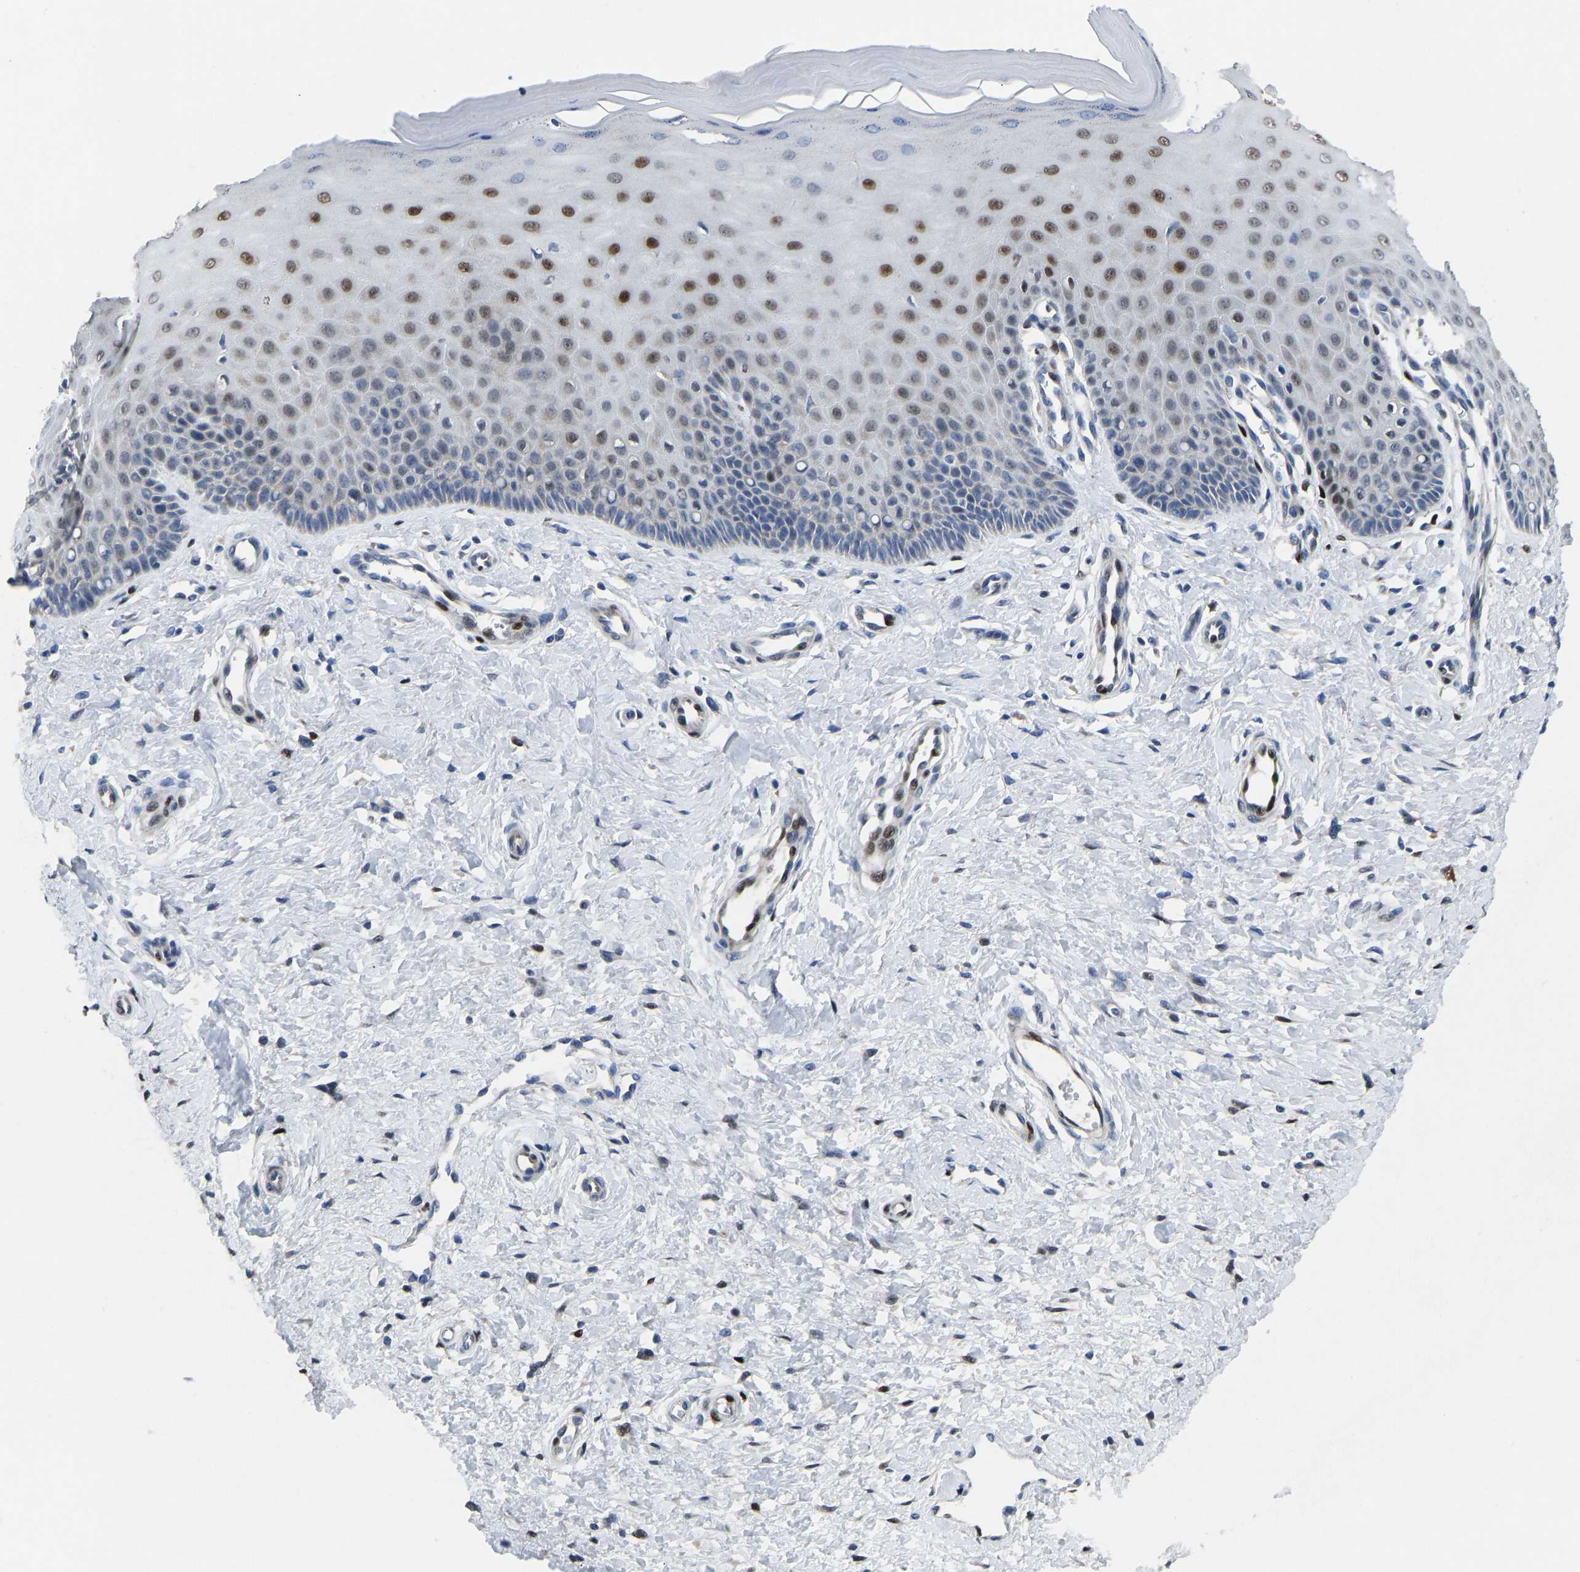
{"staining": {"intensity": "negative", "quantity": "none", "location": "none"}, "tissue": "cervix", "cell_type": "Glandular cells", "image_type": "normal", "snomed": [{"axis": "morphology", "description": "Normal tissue, NOS"}, {"axis": "topography", "description": "Cervix"}], "caption": "An immunohistochemistry photomicrograph of benign cervix is shown. There is no staining in glandular cells of cervix.", "gene": "EGR1", "patient": {"sex": "female", "age": 55}}